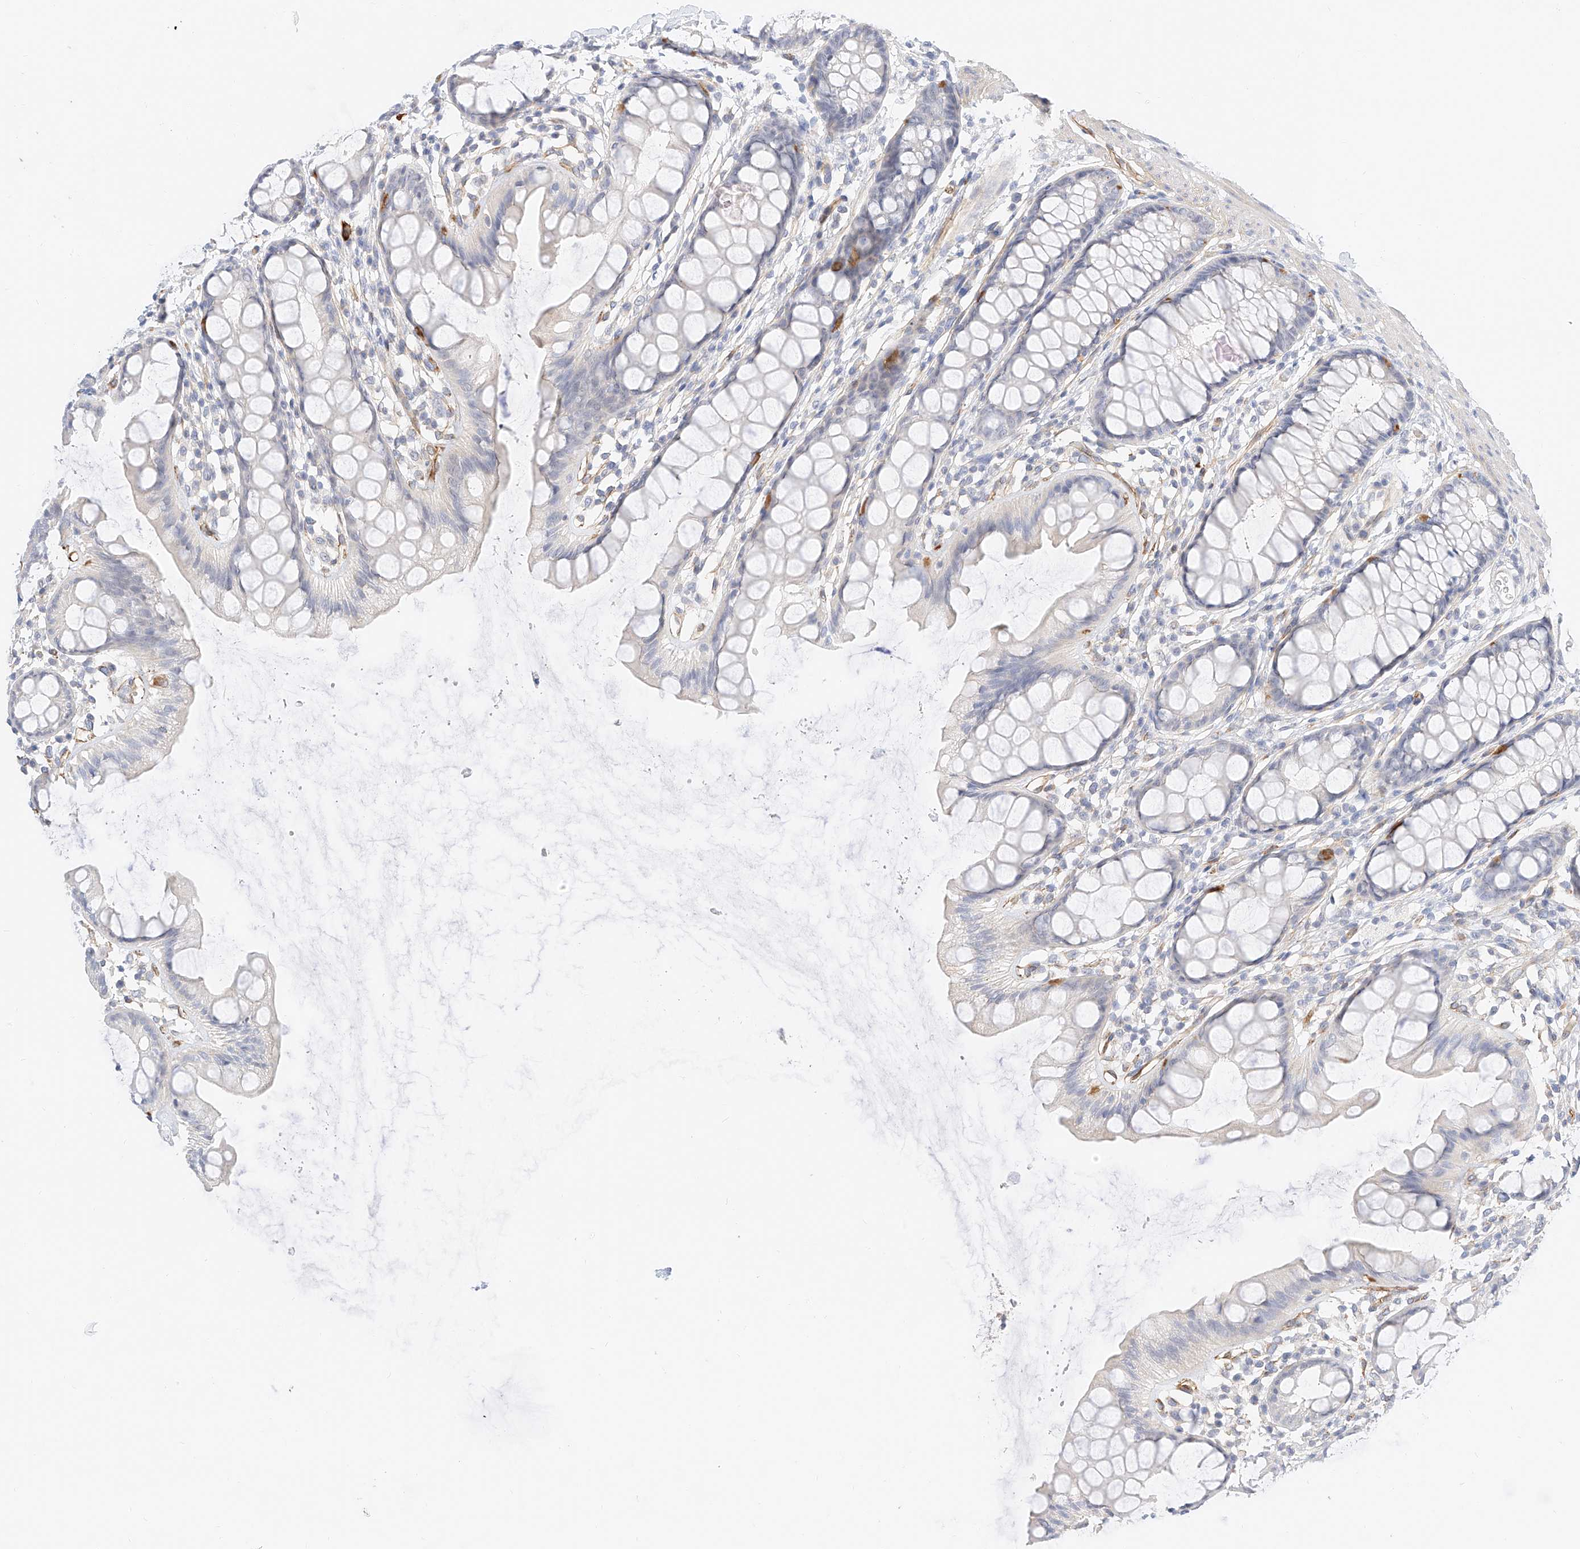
{"staining": {"intensity": "negative", "quantity": "none", "location": "none"}, "tissue": "rectum", "cell_type": "Glandular cells", "image_type": "normal", "snomed": [{"axis": "morphology", "description": "Normal tissue, NOS"}, {"axis": "topography", "description": "Rectum"}], "caption": "Immunohistochemistry (IHC) of normal human rectum demonstrates no expression in glandular cells.", "gene": "CDCP2", "patient": {"sex": "female", "age": 65}}